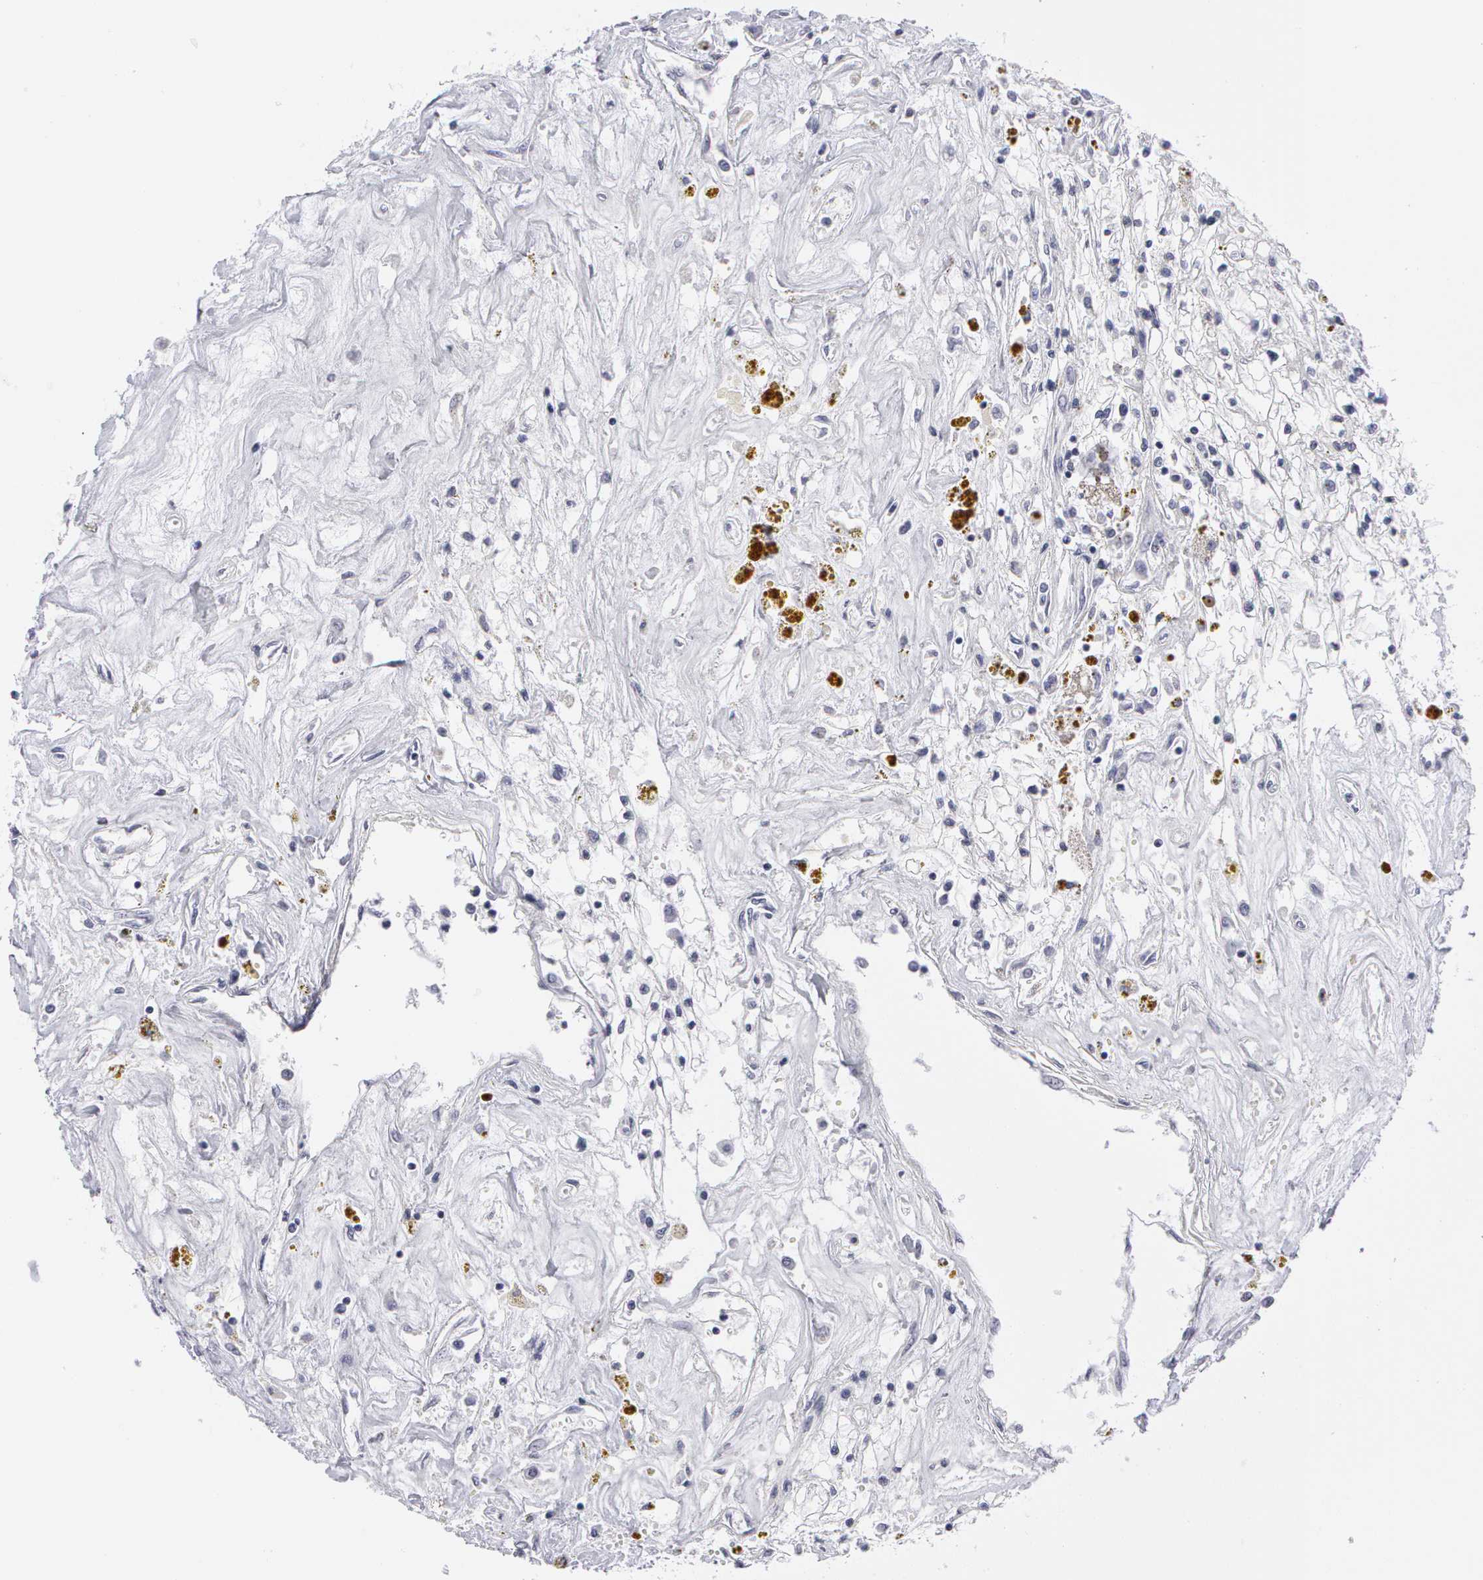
{"staining": {"intensity": "negative", "quantity": "none", "location": "none"}, "tissue": "renal cancer", "cell_type": "Tumor cells", "image_type": "cancer", "snomed": [{"axis": "morphology", "description": "Adenocarcinoma, NOS"}, {"axis": "topography", "description": "Kidney"}], "caption": "An image of human renal cancer (adenocarcinoma) is negative for staining in tumor cells.", "gene": "SMC1B", "patient": {"sex": "male", "age": 78}}